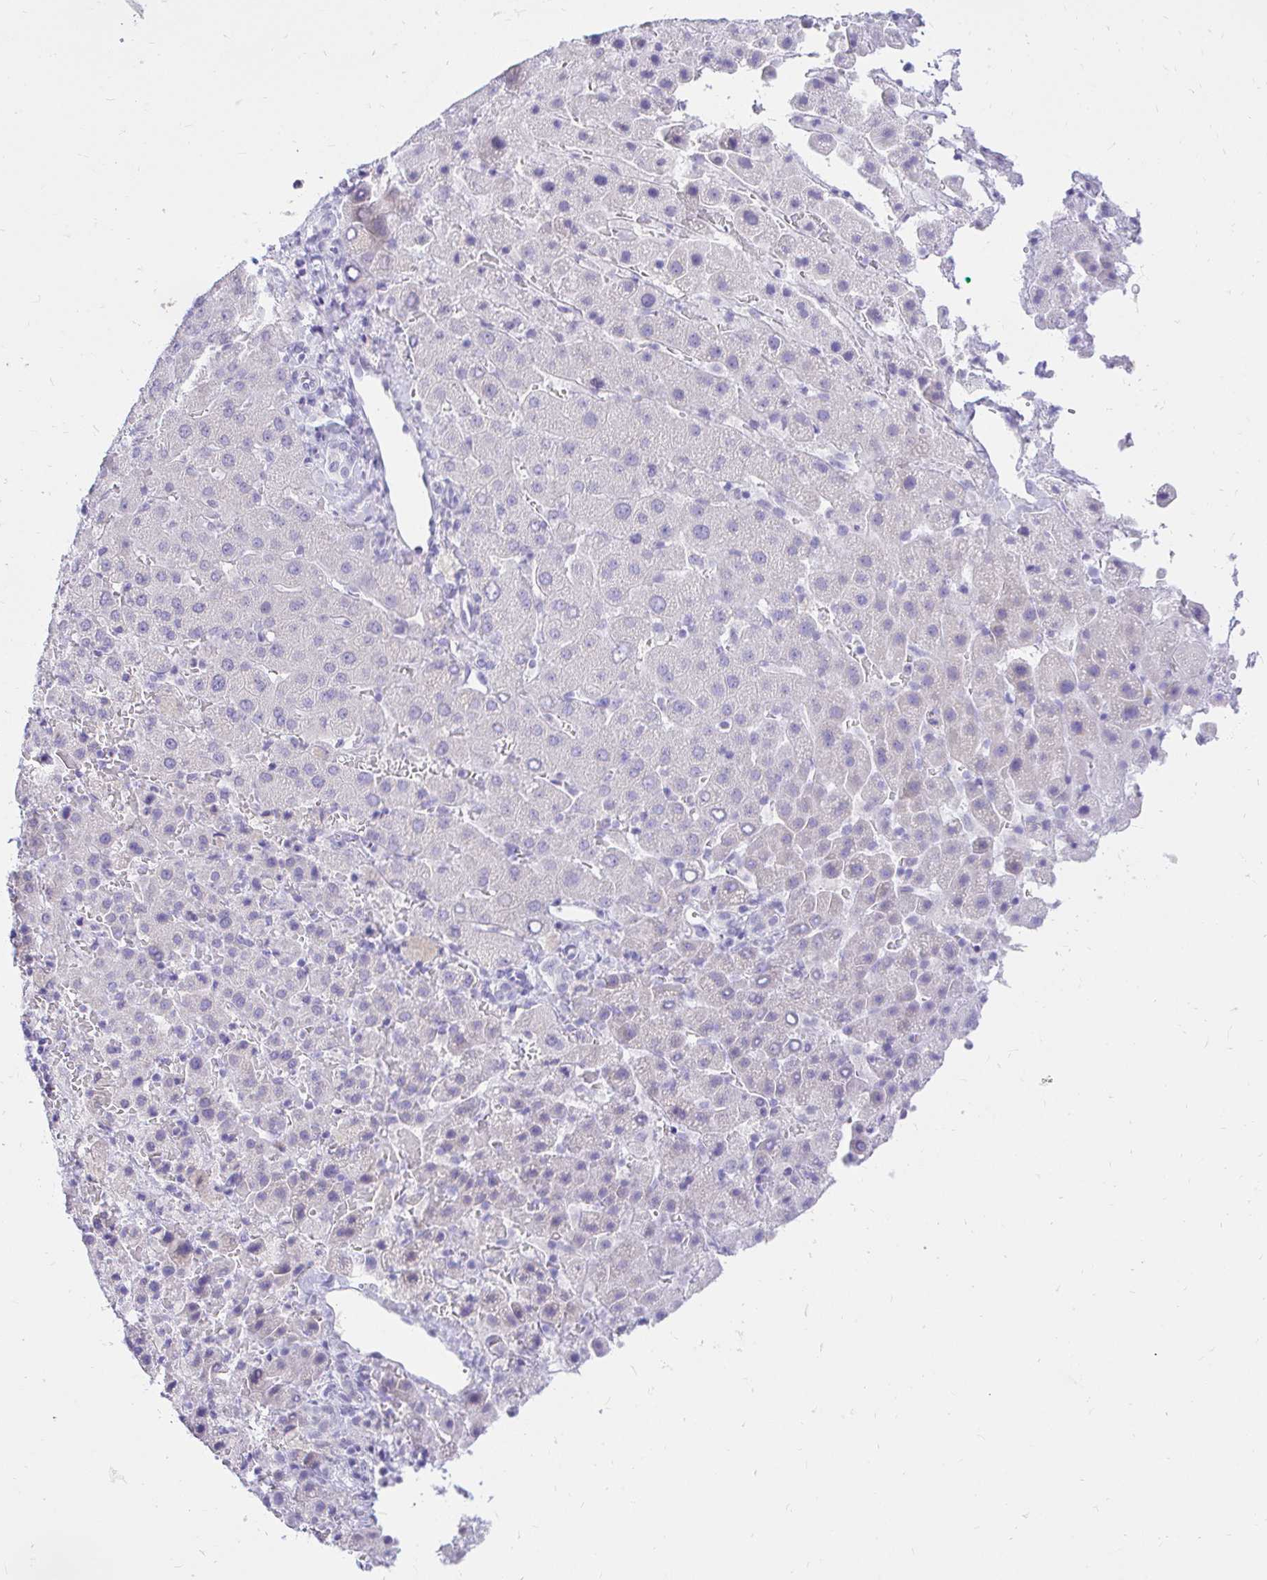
{"staining": {"intensity": "negative", "quantity": "none", "location": "none"}, "tissue": "liver cancer", "cell_type": "Tumor cells", "image_type": "cancer", "snomed": [{"axis": "morphology", "description": "Carcinoma, Hepatocellular, NOS"}, {"axis": "topography", "description": "Liver"}], "caption": "DAB immunohistochemical staining of hepatocellular carcinoma (liver) exhibits no significant positivity in tumor cells. (DAB IHC, high magnification).", "gene": "FATE1", "patient": {"sex": "female", "age": 58}}